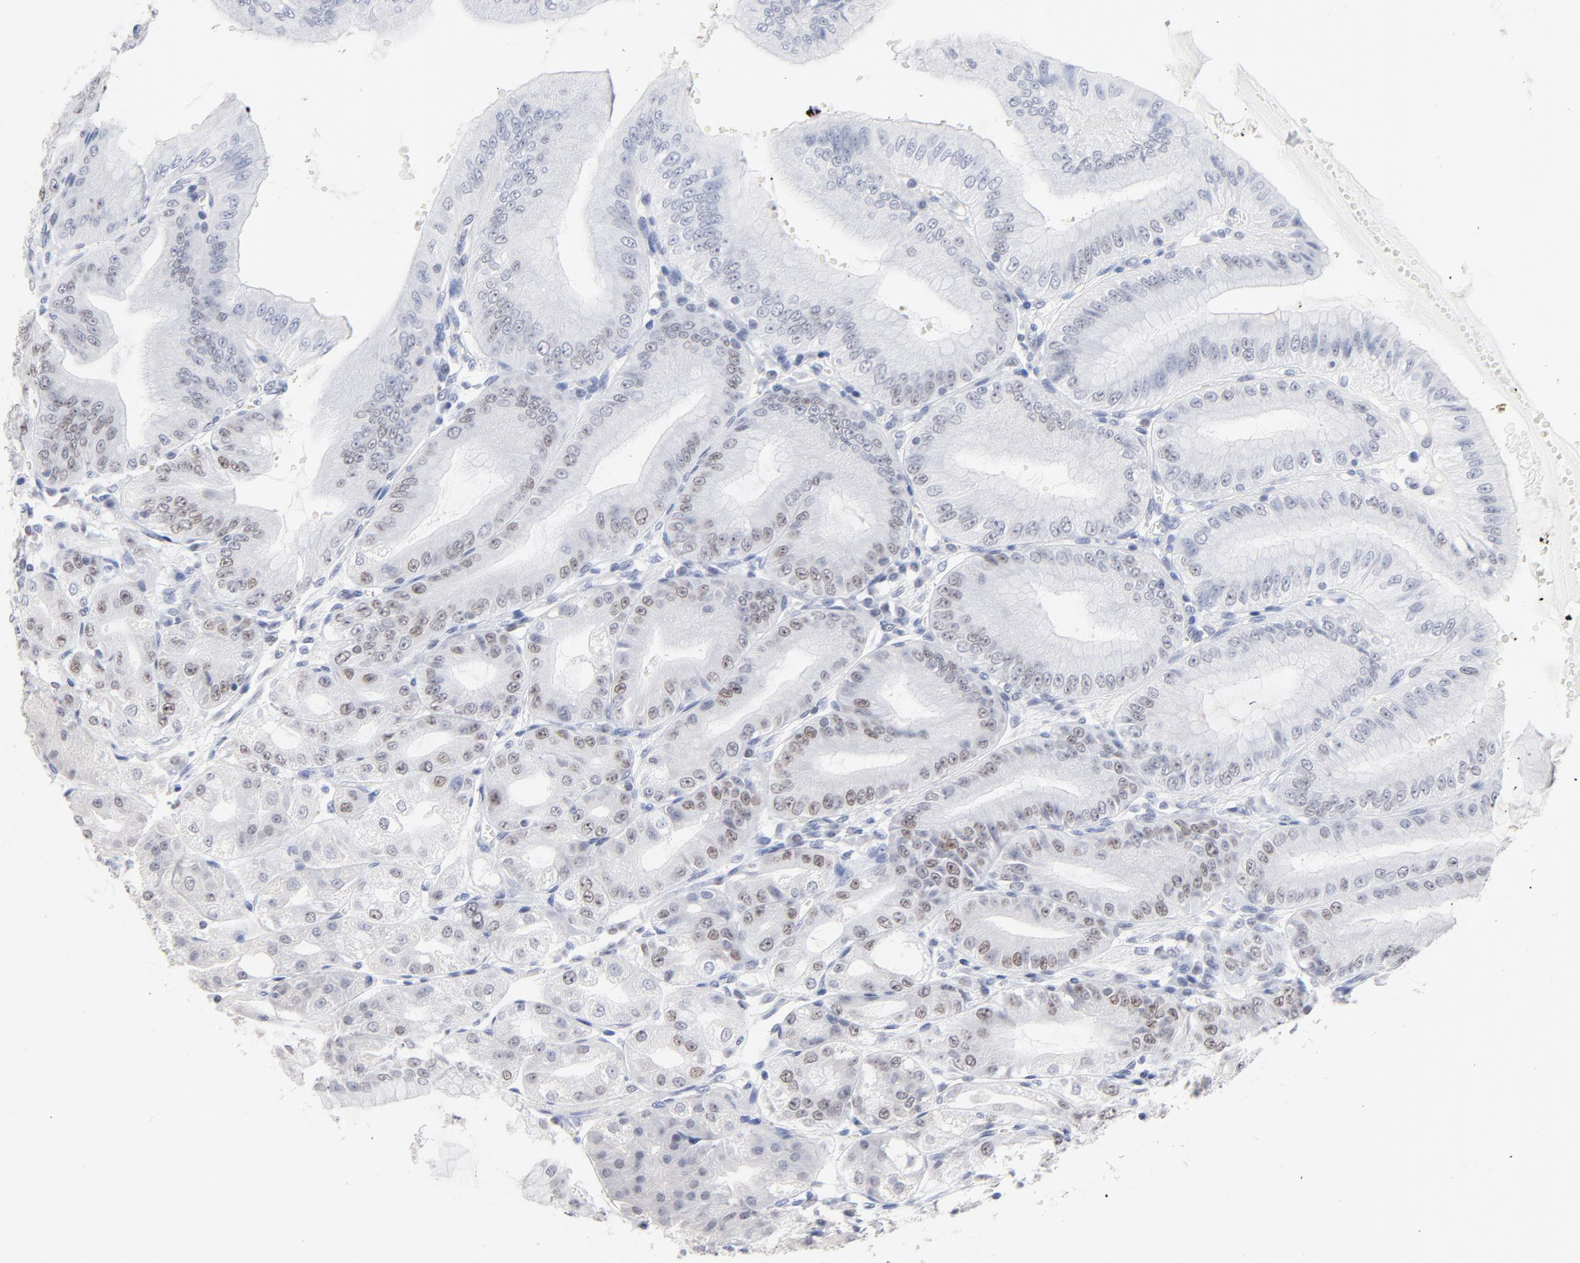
{"staining": {"intensity": "weak", "quantity": "25%-75%", "location": "nuclear"}, "tissue": "stomach", "cell_type": "Glandular cells", "image_type": "normal", "snomed": [{"axis": "morphology", "description": "Normal tissue, NOS"}, {"axis": "topography", "description": "Stomach, lower"}], "caption": "Immunohistochemistry (IHC) micrograph of benign stomach: human stomach stained using immunohistochemistry (IHC) displays low levels of weak protein expression localized specifically in the nuclear of glandular cells, appearing as a nuclear brown color.", "gene": "ORC2", "patient": {"sex": "male", "age": 71}}